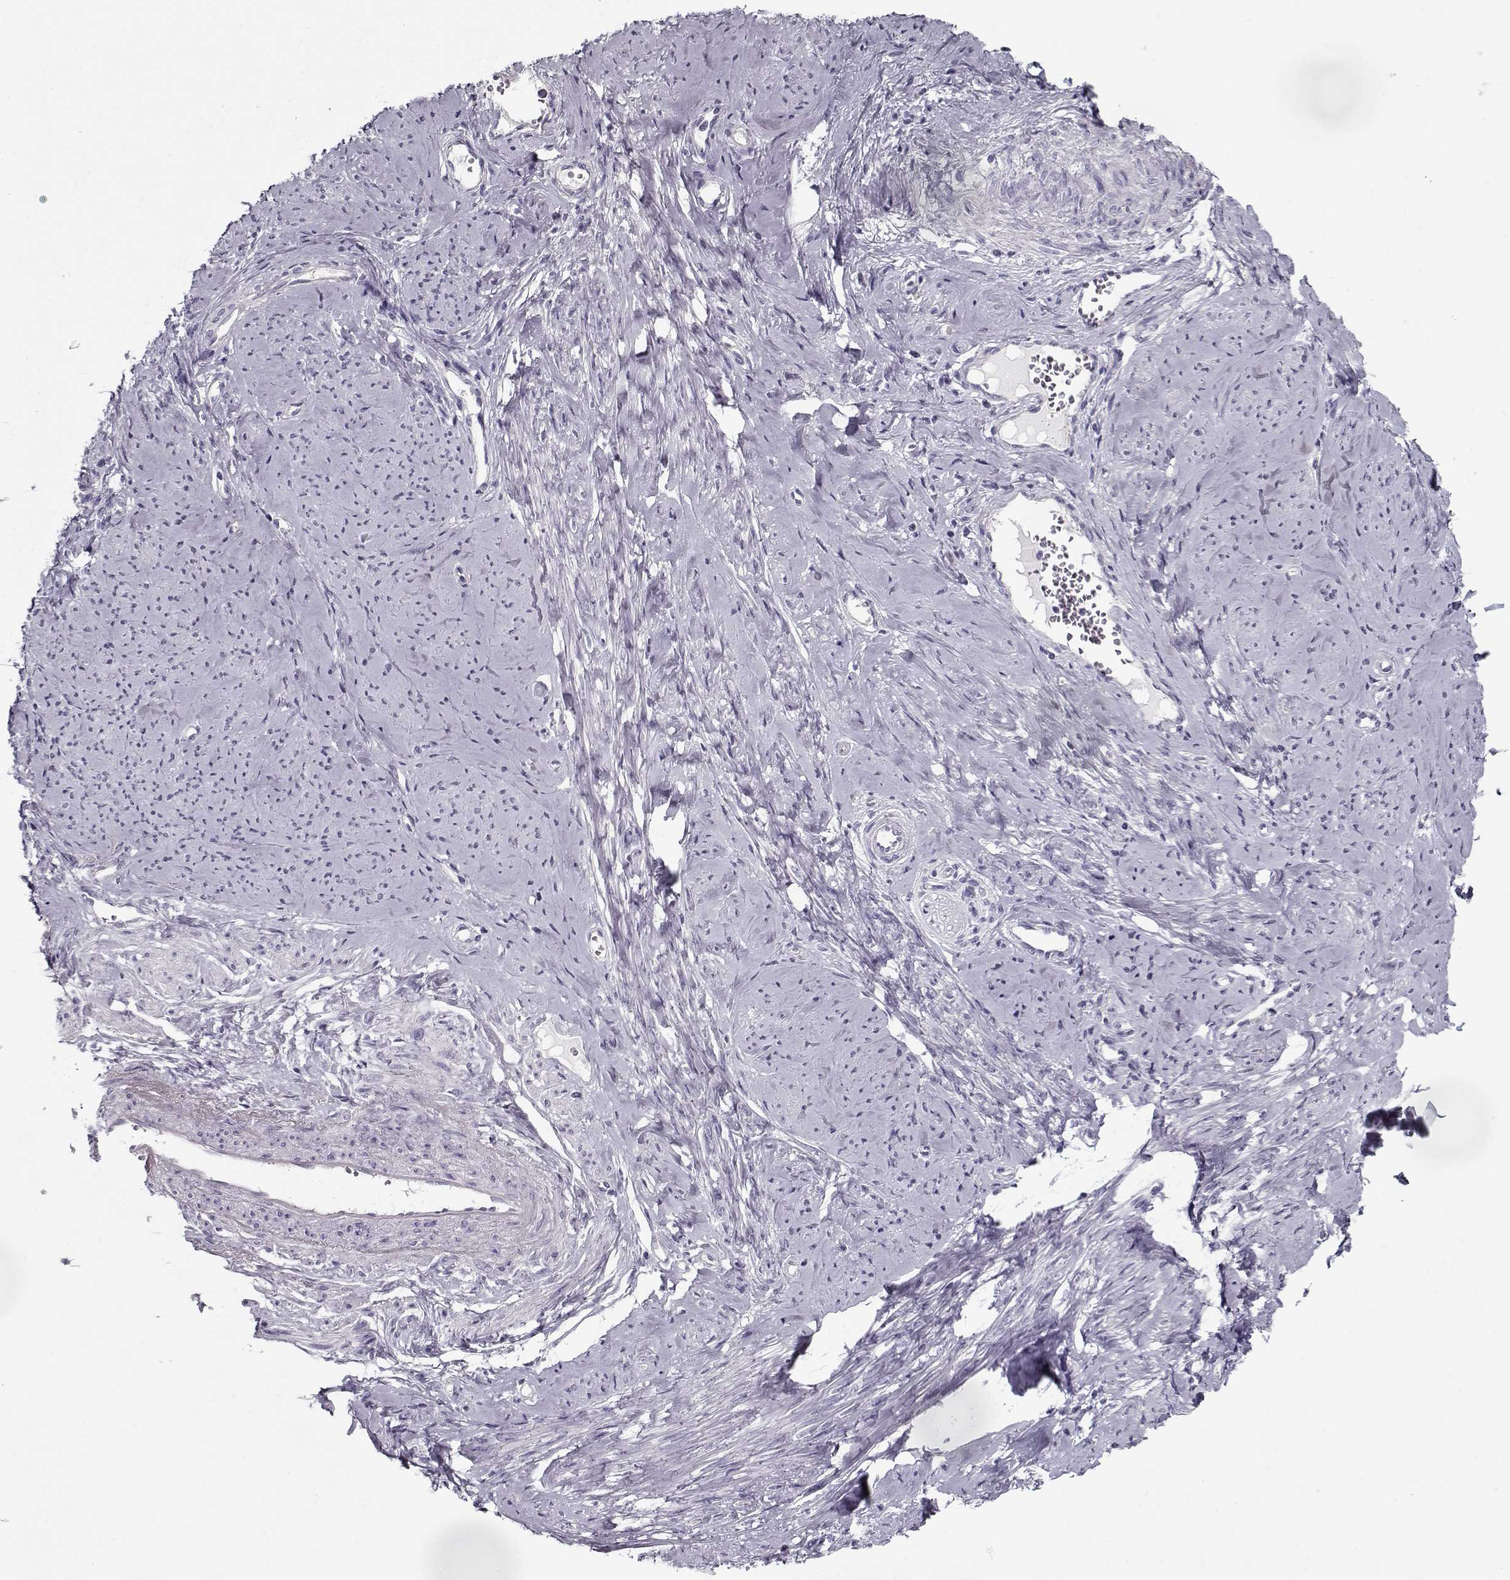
{"staining": {"intensity": "negative", "quantity": "none", "location": "none"}, "tissue": "smooth muscle", "cell_type": "Smooth muscle cells", "image_type": "normal", "snomed": [{"axis": "morphology", "description": "Normal tissue, NOS"}, {"axis": "topography", "description": "Smooth muscle"}], "caption": "A high-resolution micrograph shows immunohistochemistry (IHC) staining of unremarkable smooth muscle, which shows no significant positivity in smooth muscle cells.", "gene": "CCDC136", "patient": {"sex": "female", "age": 48}}